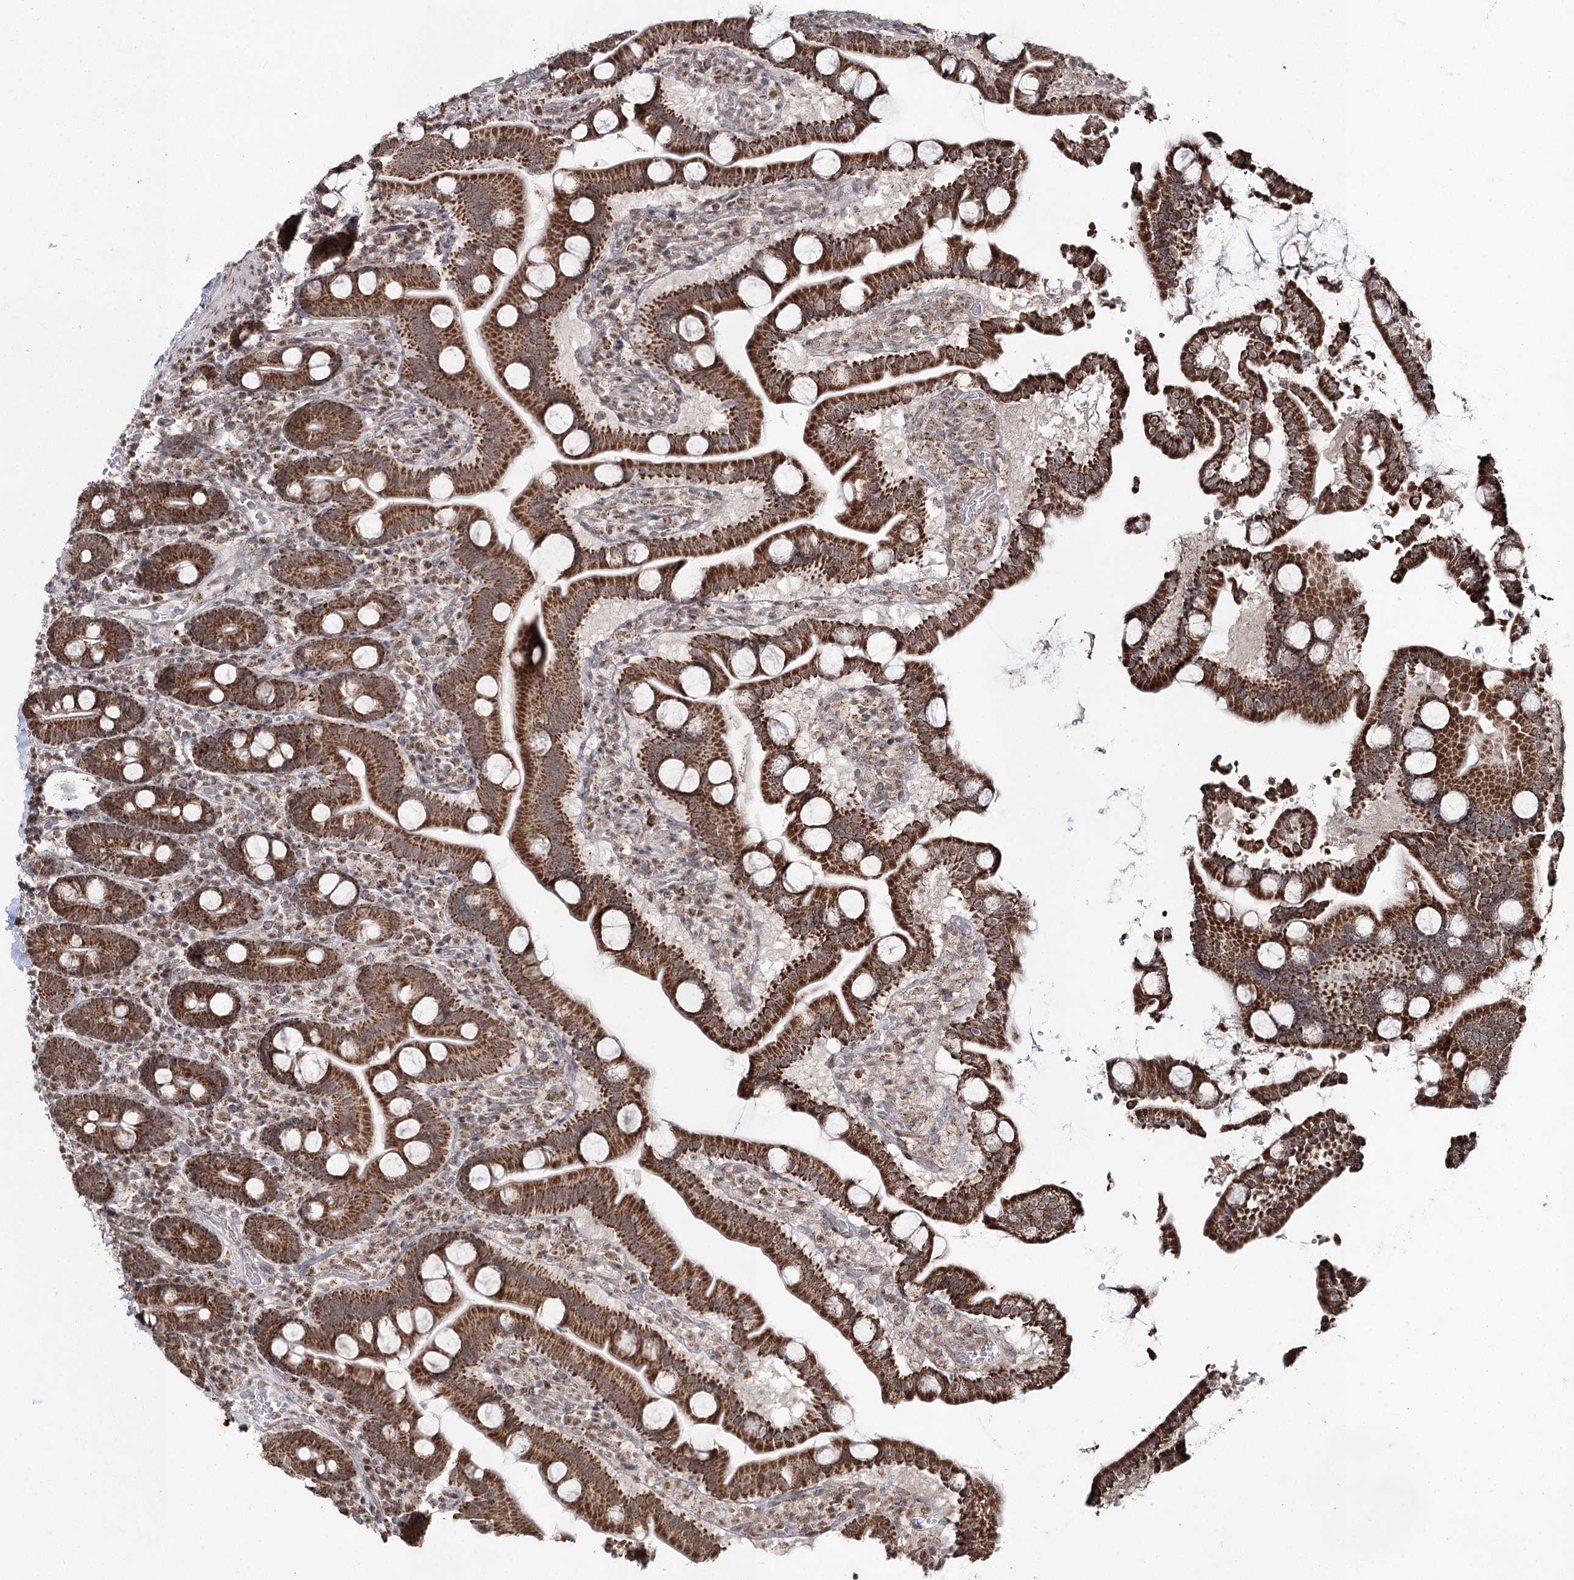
{"staining": {"intensity": "strong", "quantity": ">75%", "location": "cytoplasmic/membranous"}, "tissue": "duodenum", "cell_type": "Glandular cells", "image_type": "normal", "snomed": [{"axis": "morphology", "description": "Normal tissue, NOS"}, {"axis": "topography", "description": "Duodenum"}], "caption": "Duodenum stained with immunohistochemistry (IHC) demonstrates strong cytoplasmic/membranous staining in approximately >75% of glandular cells. (IHC, brightfield microscopy, high magnification).", "gene": "PDHX", "patient": {"sex": "male", "age": 55}}